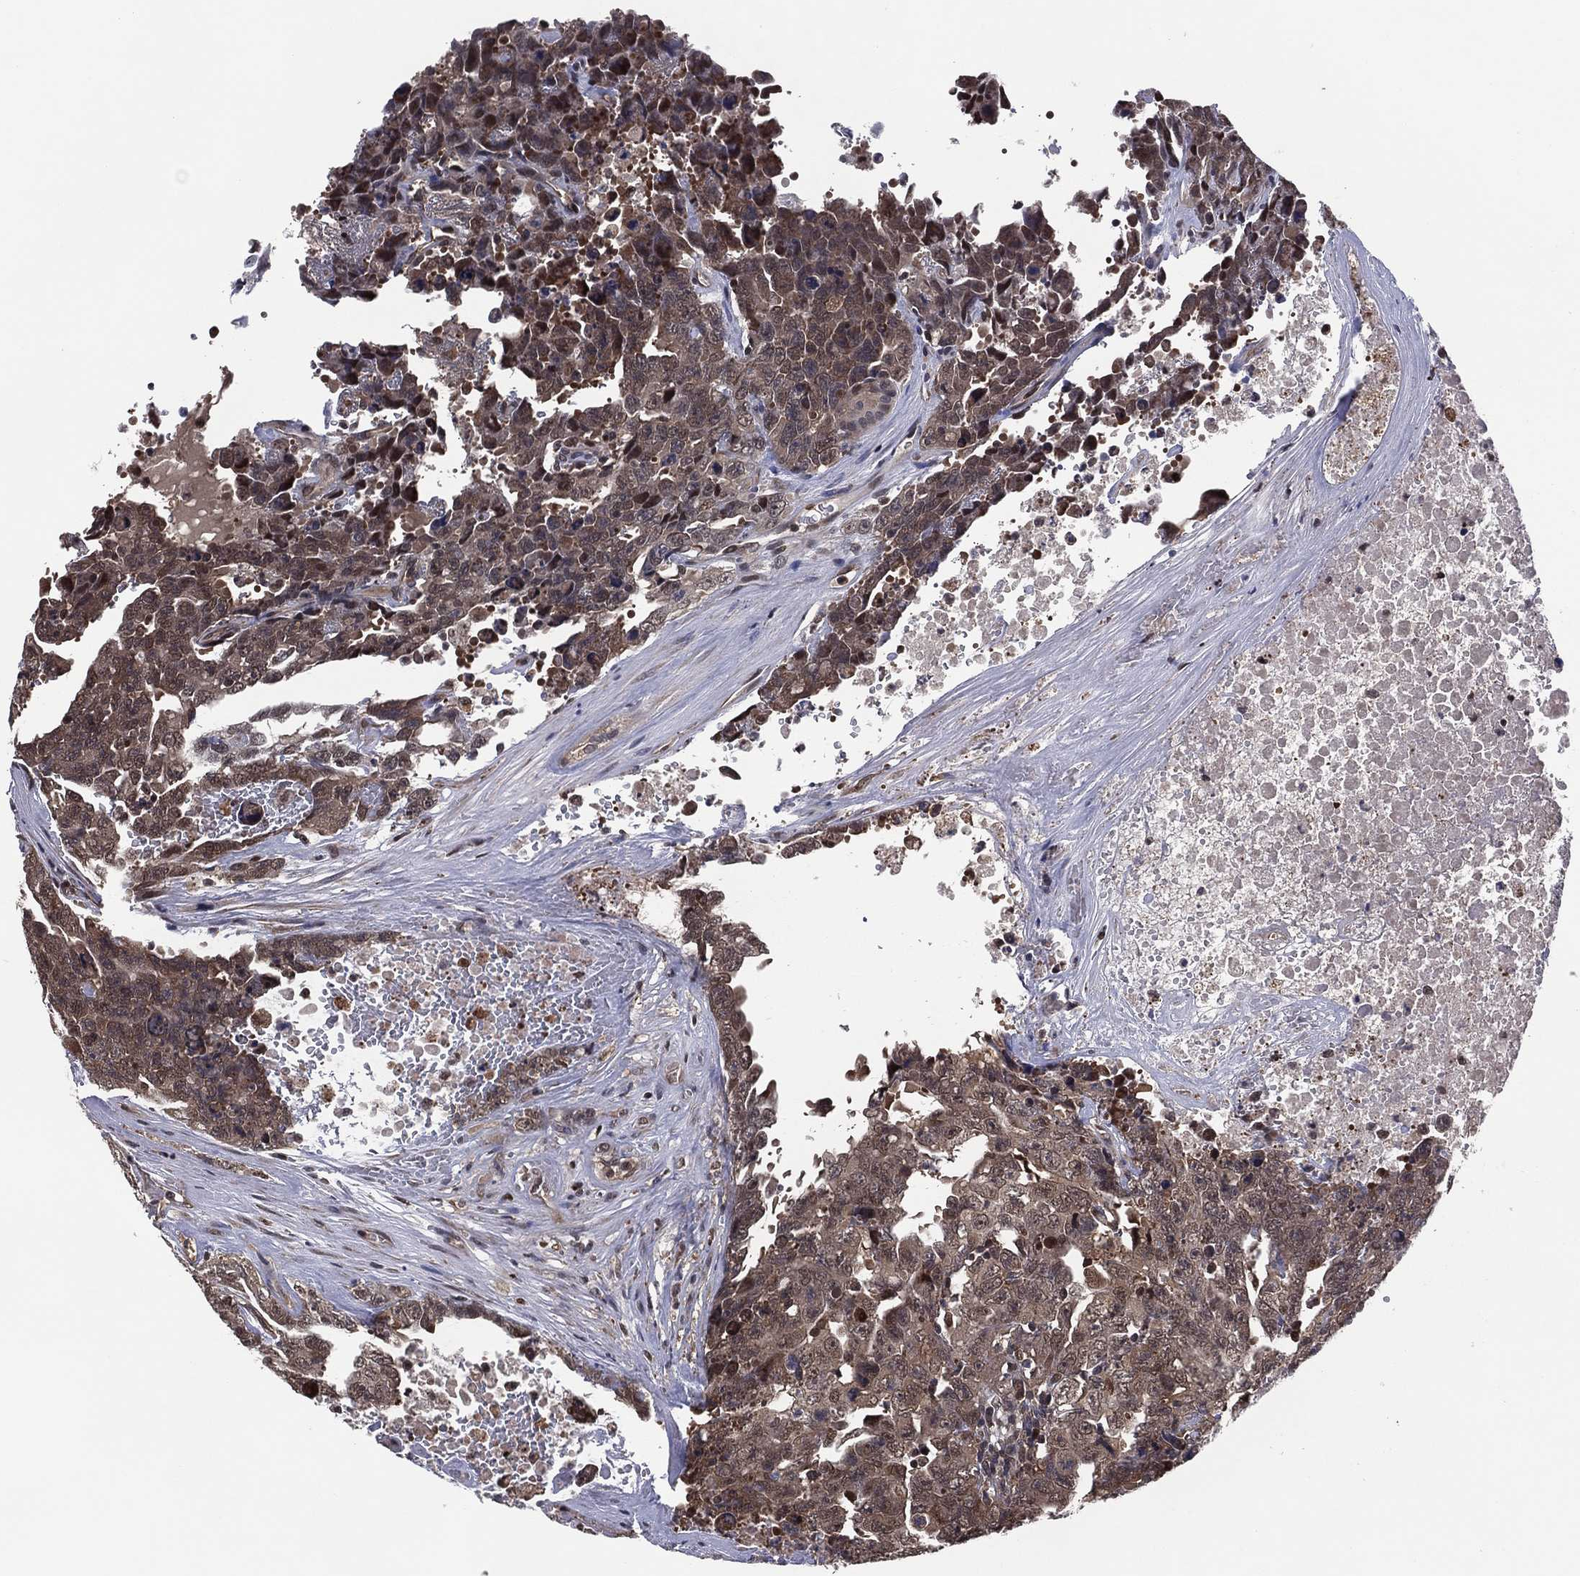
{"staining": {"intensity": "moderate", "quantity": ">75%", "location": "cytoplasmic/membranous"}, "tissue": "testis cancer", "cell_type": "Tumor cells", "image_type": "cancer", "snomed": [{"axis": "morphology", "description": "Carcinoma, Embryonal, NOS"}, {"axis": "topography", "description": "Testis"}], "caption": "A high-resolution histopathology image shows immunohistochemistry (IHC) staining of testis cancer (embryonal carcinoma), which displays moderate cytoplasmic/membranous staining in approximately >75% of tumor cells. The staining was performed using DAB (3,3'-diaminobenzidine) to visualize the protein expression in brown, while the nuclei were stained in blue with hematoxylin (Magnification: 20x).", "gene": "ICOSLG", "patient": {"sex": "male", "age": 24}}